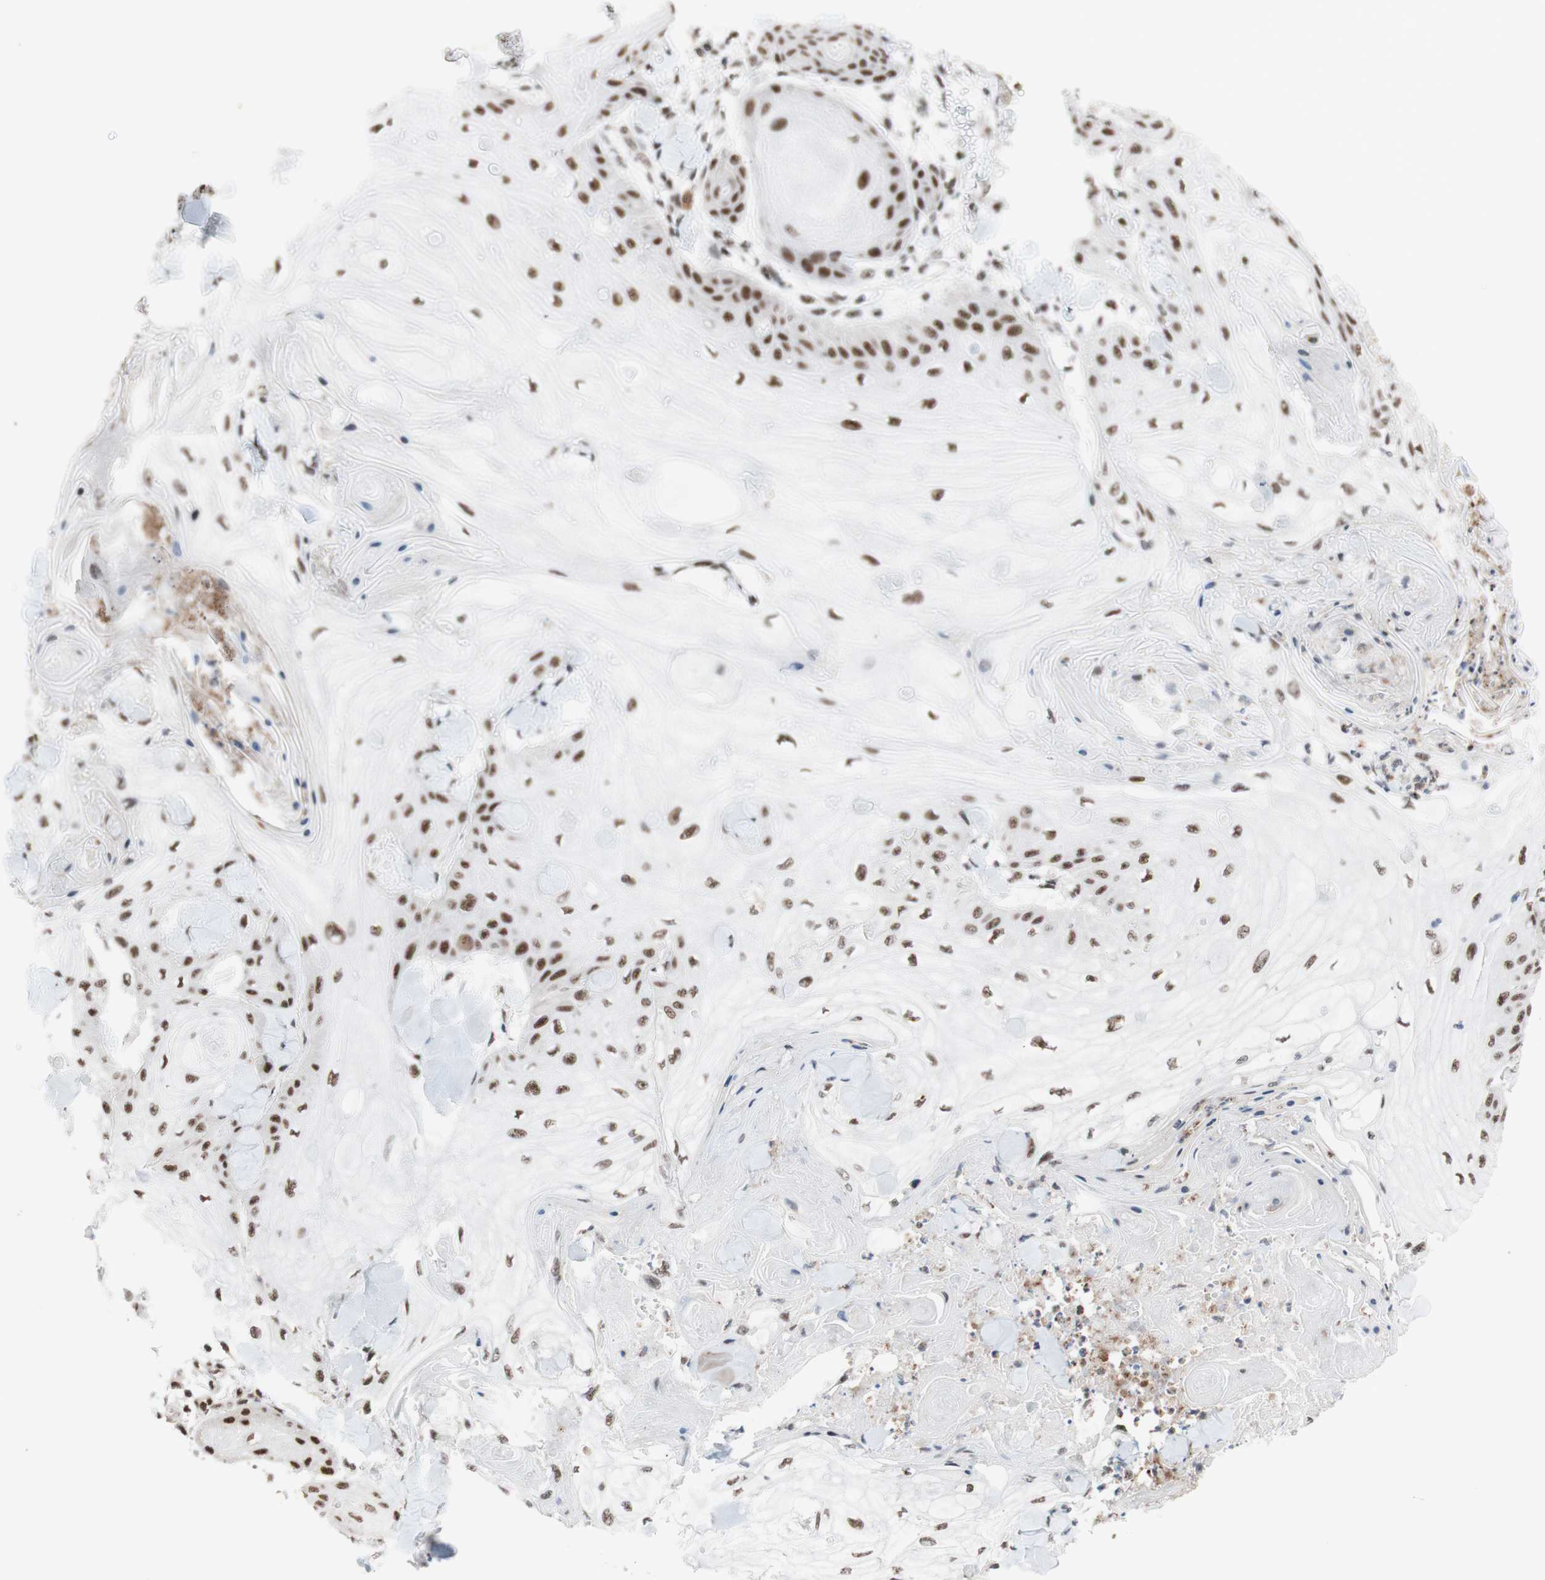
{"staining": {"intensity": "strong", "quantity": ">75%", "location": "nuclear"}, "tissue": "skin cancer", "cell_type": "Tumor cells", "image_type": "cancer", "snomed": [{"axis": "morphology", "description": "Squamous cell carcinoma, NOS"}, {"axis": "topography", "description": "Skin"}], "caption": "Skin squamous cell carcinoma stained for a protein displays strong nuclear positivity in tumor cells.", "gene": "PRPF19", "patient": {"sex": "male", "age": 74}}